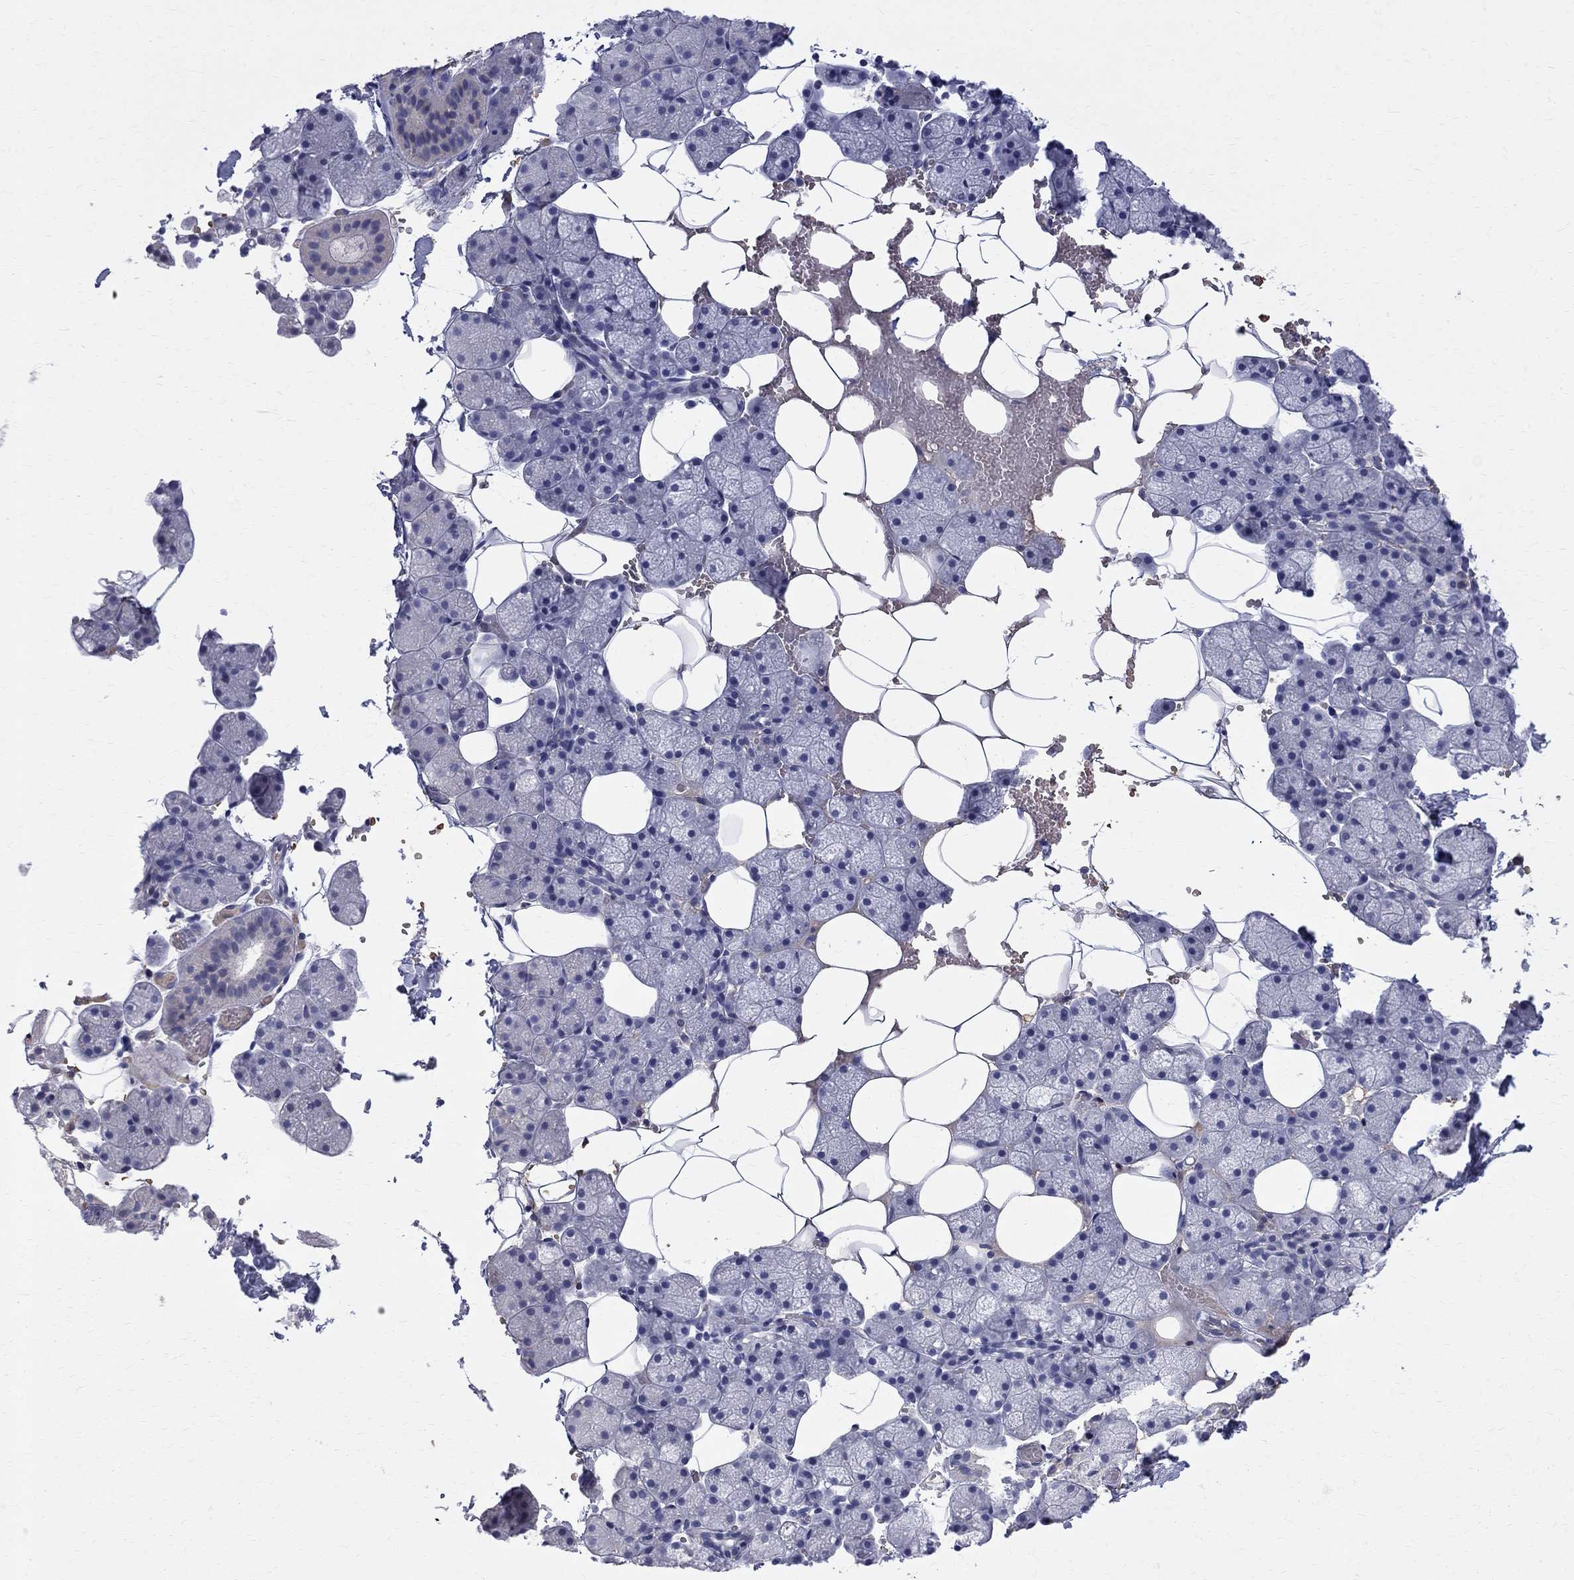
{"staining": {"intensity": "negative", "quantity": "none", "location": "none"}, "tissue": "salivary gland", "cell_type": "Glandular cells", "image_type": "normal", "snomed": [{"axis": "morphology", "description": "Normal tissue, NOS"}, {"axis": "topography", "description": "Salivary gland"}], "caption": "This is a image of IHC staining of unremarkable salivary gland, which shows no expression in glandular cells. (Brightfield microscopy of DAB immunohistochemistry at high magnification).", "gene": "AGER", "patient": {"sex": "male", "age": 38}}